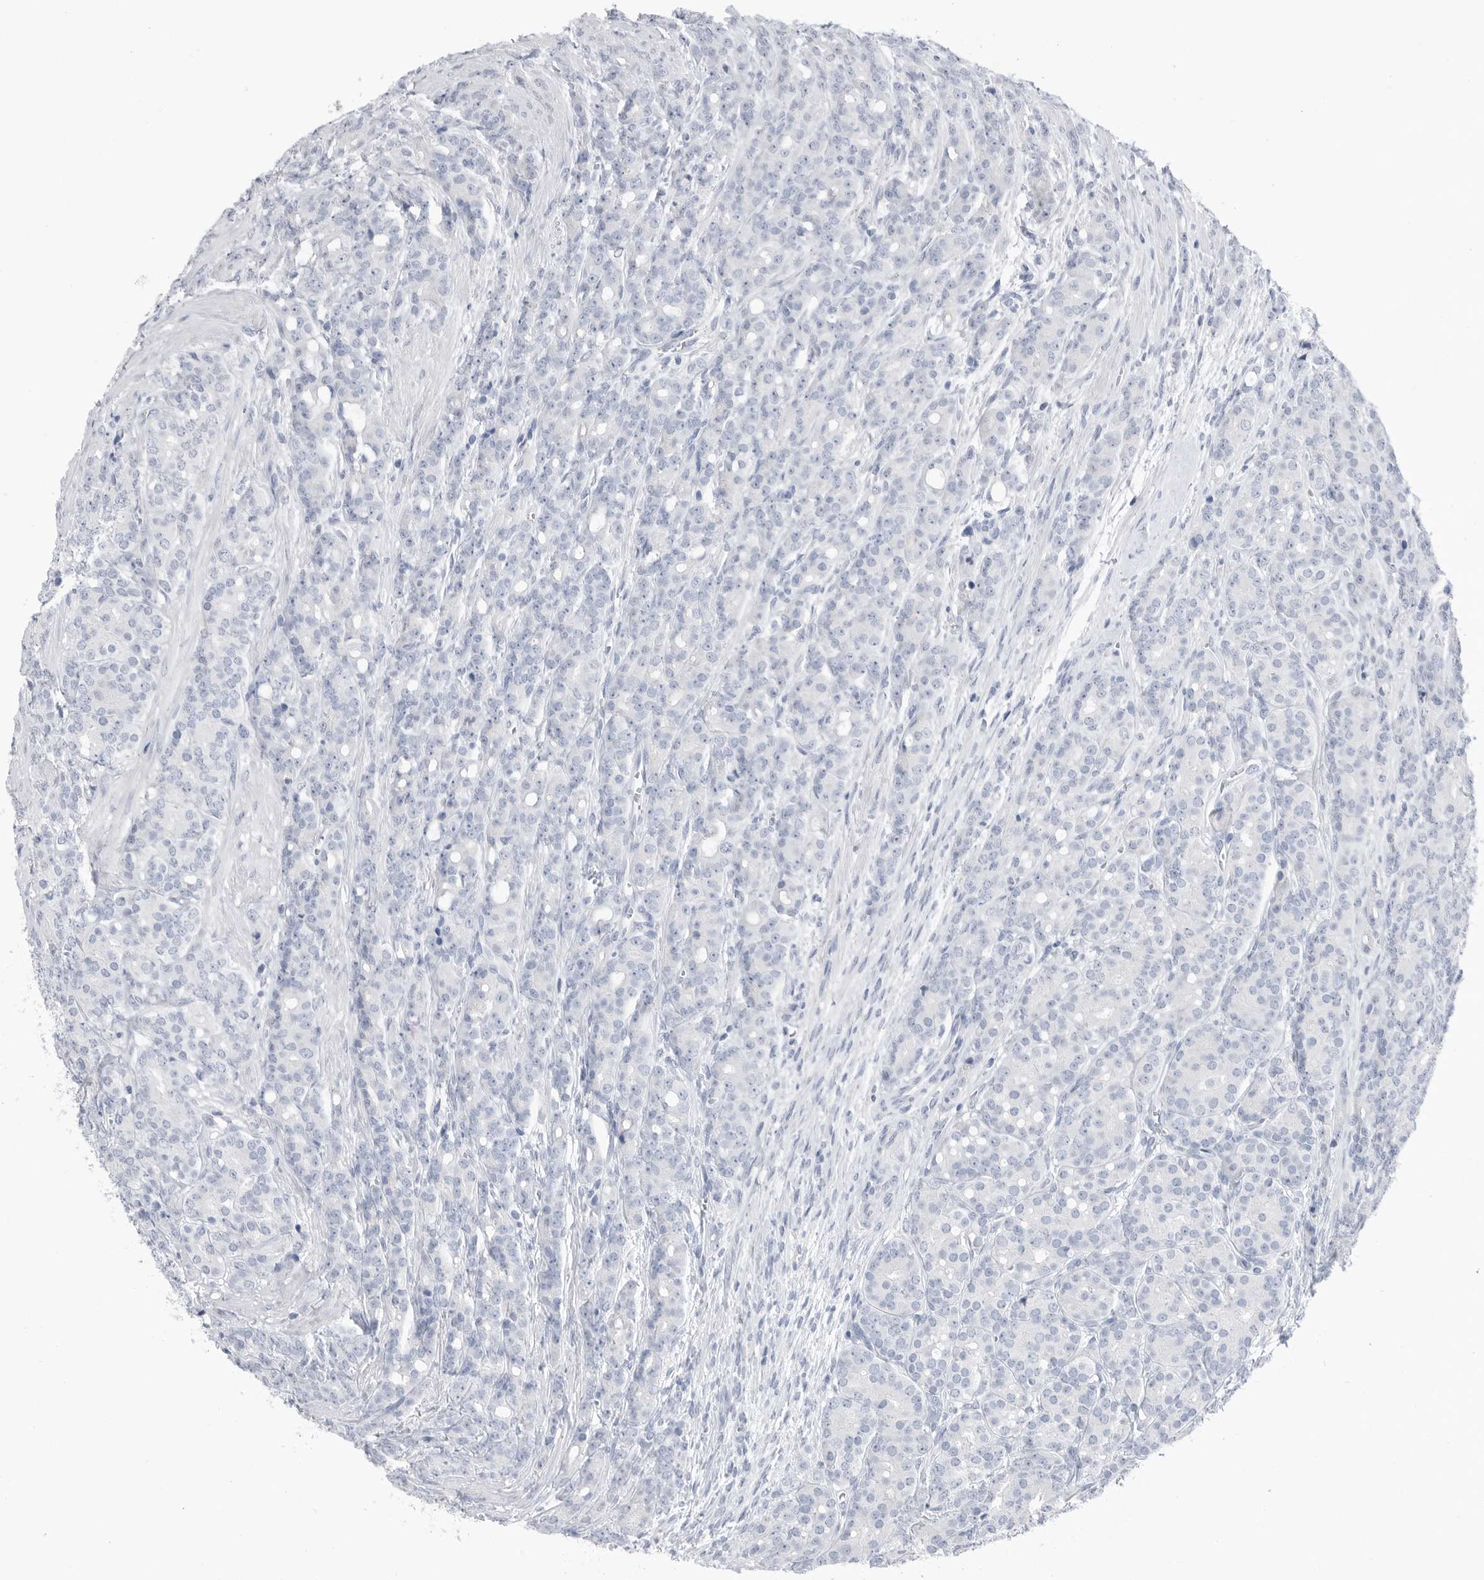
{"staining": {"intensity": "negative", "quantity": "none", "location": "none"}, "tissue": "prostate cancer", "cell_type": "Tumor cells", "image_type": "cancer", "snomed": [{"axis": "morphology", "description": "Adenocarcinoma, High grade"}, {"axis": "topography", "description": "Prostate"}], "caption": "High power microscopy image of an immunohistochemistry micrograph of prostate adenocarcinoma (high-grade), revealing no significant expression in tumor cells. (Immunohistochemistry (ihc), brightfield microscopy, high magnification).", "gene": "ABHD12", "patient": {"sex": "male", "age": 62}}